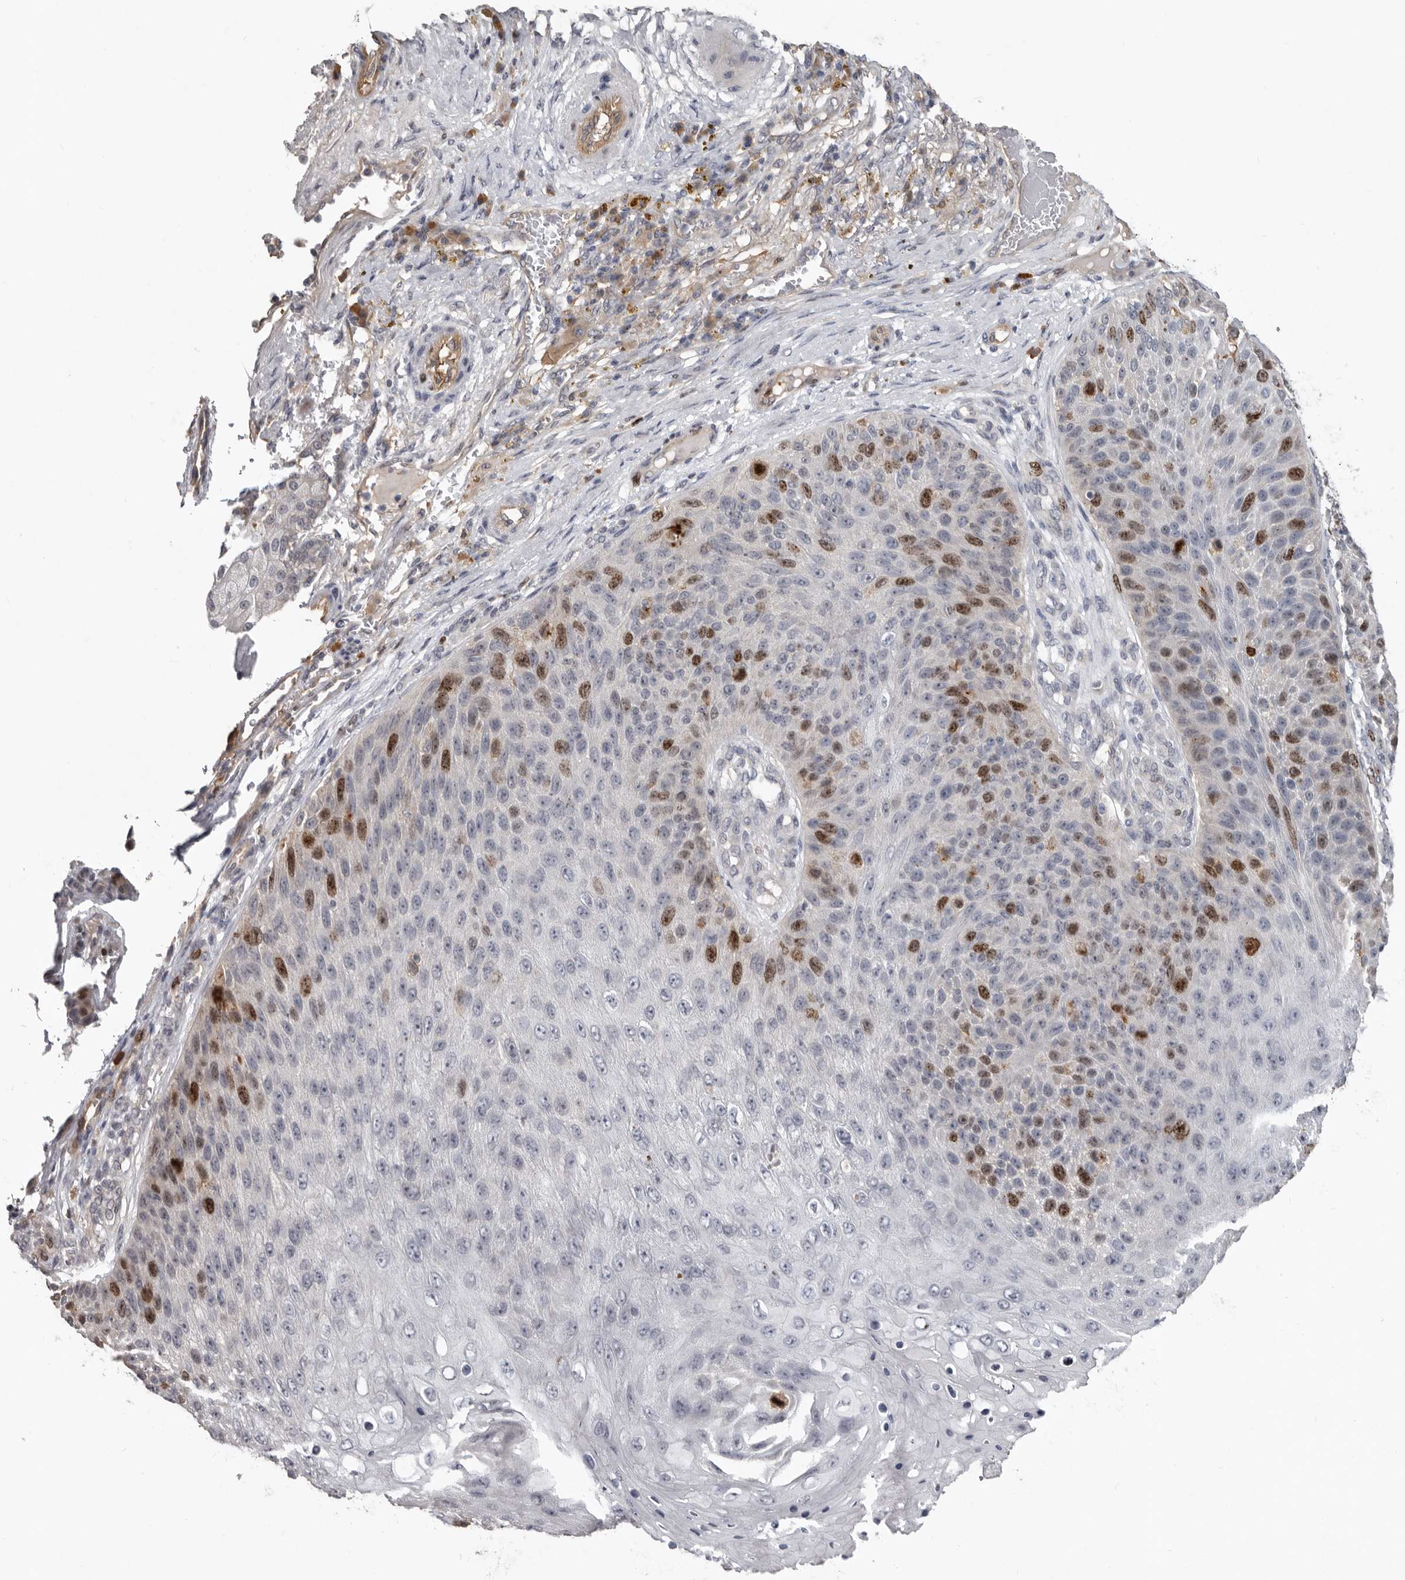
{"staining": {"intensity": "strong", "quantity": "<25%", "location": "nuclear"}, "tissue": "skin cancer", "cell_type": "Tumor cells", "image_type": "cancer", "snomed": [{"axis": "morphology", "description": "Squamous cell carcinoma, NOS"}, {"axis": "topography", "description": "Skin"}], "caption": "Strong nuclear positivity for a protein is seen in approximately <25% of tumor cells of skin cancer (squamous cell carcinoma) using immunohistochemistry.", "gene": "CDCA8", "patient": {"sex": "female", "age": 88}}